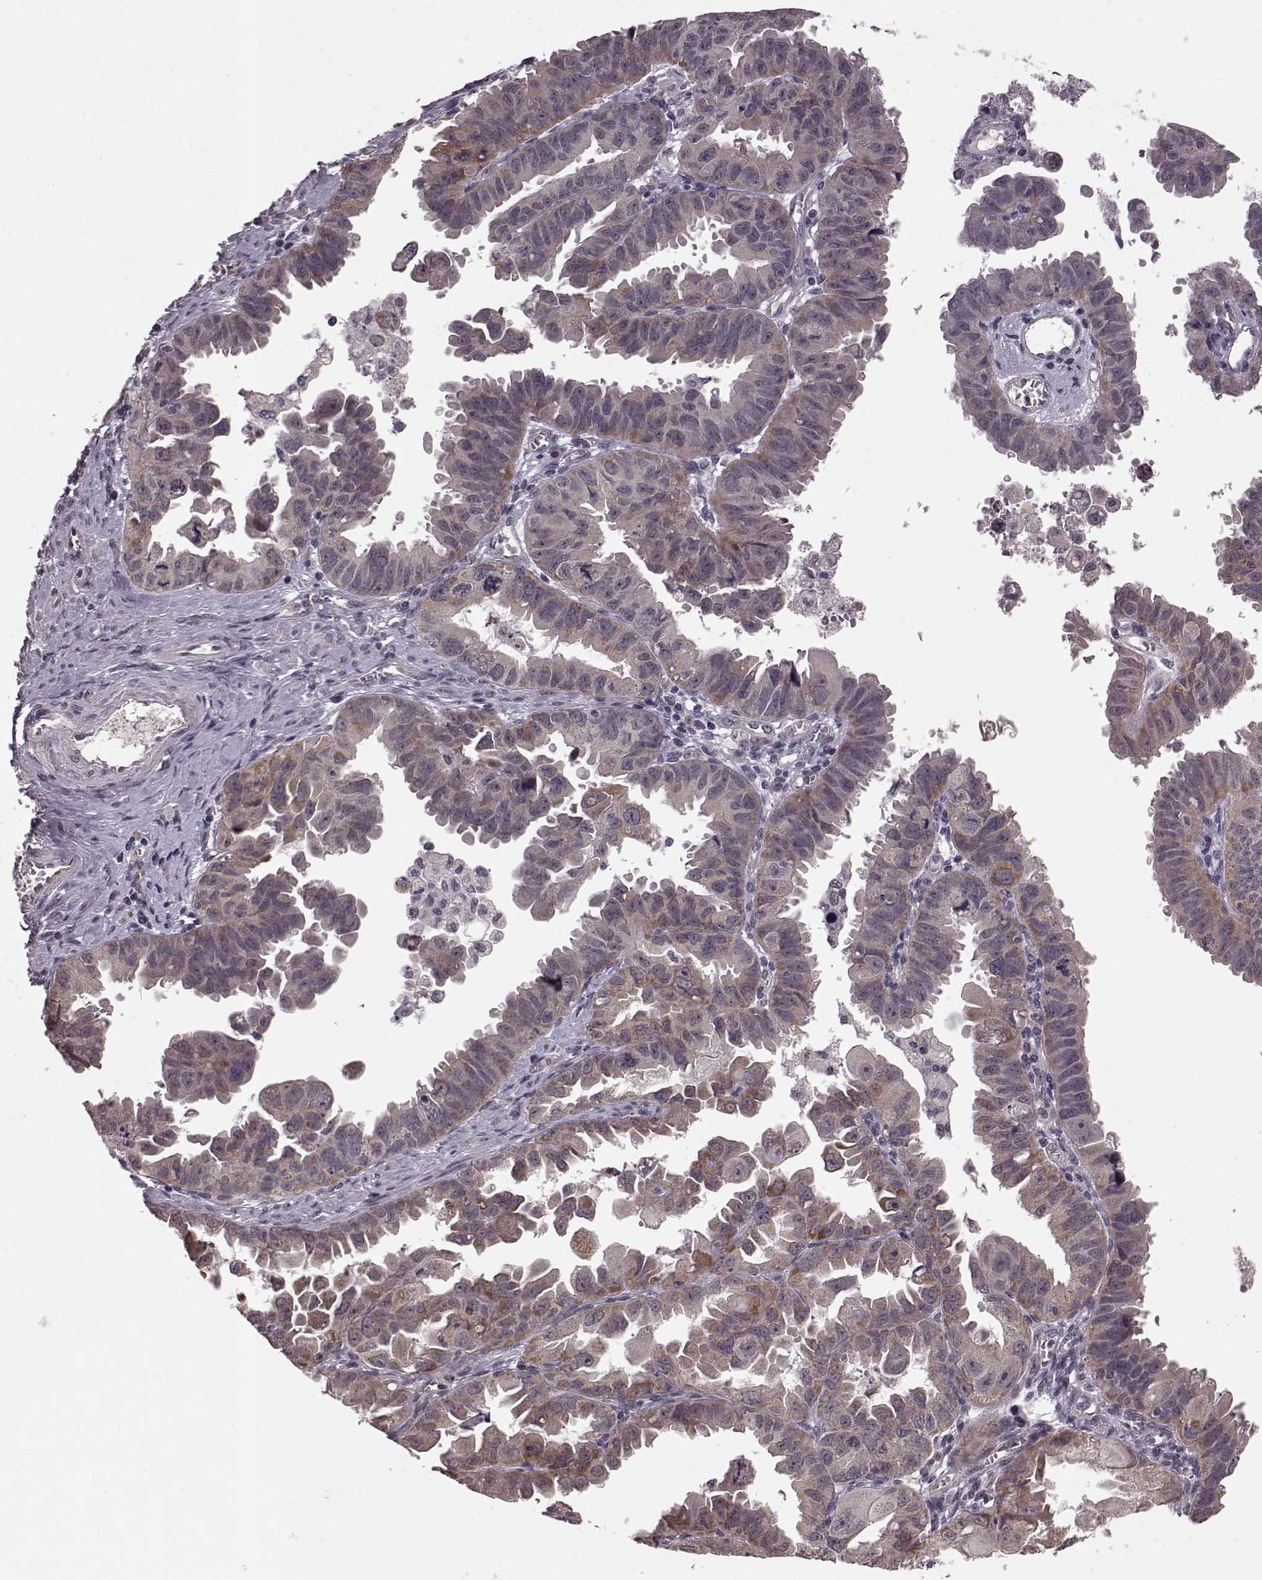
{"staining": {"intensity": "moderate", "quantity": ">75%", "location": "cytoplasmic/membranous"}, "tissue": "ovarian cancer", "cell_type": "Tumor cells", "image_type": "cancer", "snomed": [{"axis": "morphology", "description": "Carcinoma, endometroid"}, {"axis": "topography", "description": "Ovary"}], "caption": "Ovarian cancer (endometroid carcinoma) stained for a protein (brown) displays moderate cytoplasmic/membranous positive staining in about >75% of tumor cells.", "gene": "ELOVL5", "patient": {"sex": "female", "age": 85}}